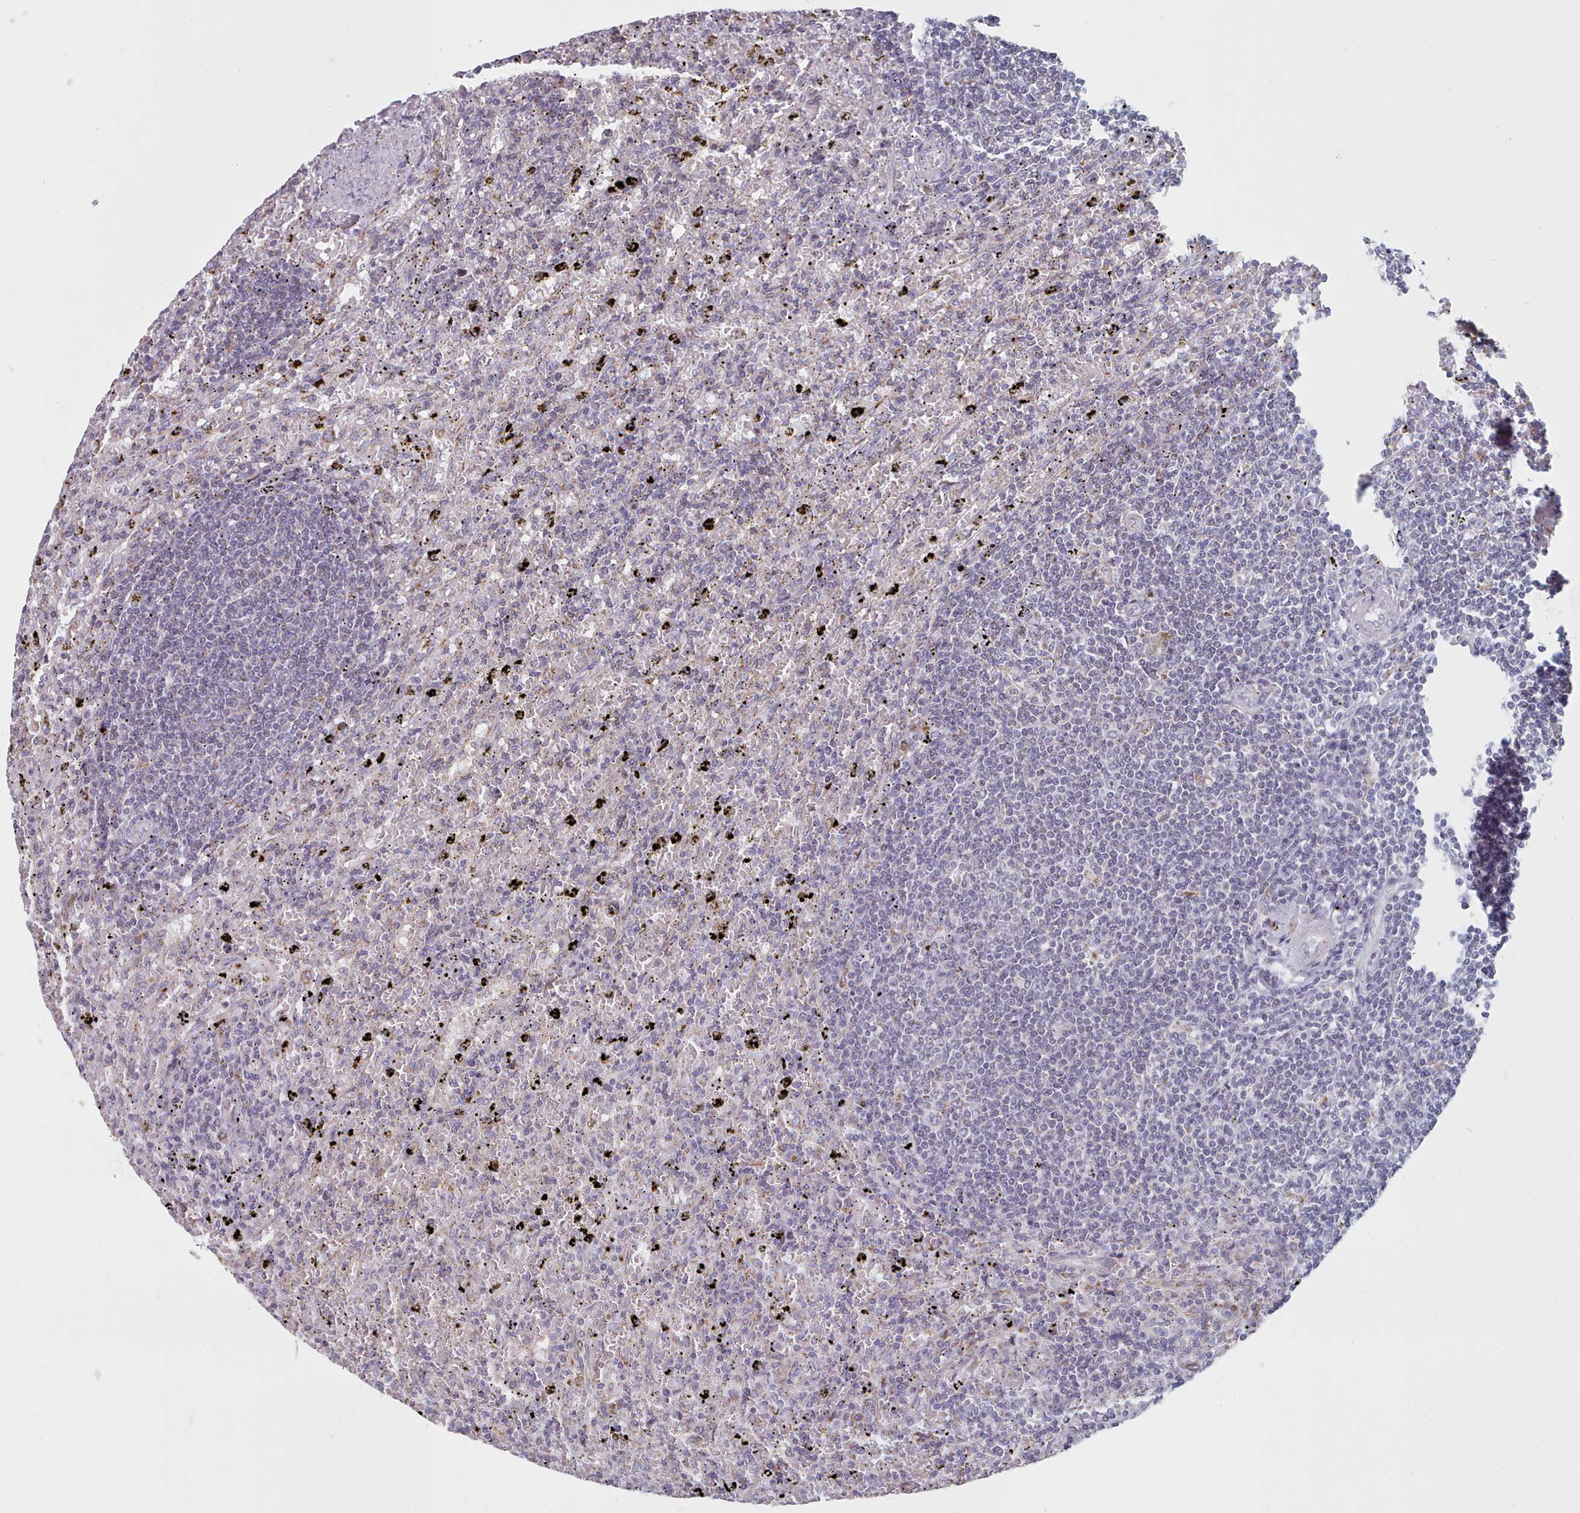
{"staining": {"intensity": "negative", "quantity": "none", "location": "none"}, "tissue": "lymphoma", "cell_type": "Tumor cells", "image_type": "cancer", "snomed": [{"axis": "morphology", "description": "Malignant lymphoma, non-Hodgkin's type, Low grade"}, {"axis": "topography", "description": "Spleen"}], "caption": "Immunohistochemistry (IHC) micrograph of malignant lymphoma, non-Hodgkin's type (low-grade) stained for a protein (brown), which reveals no expression in tumor cells.", "gene": "FAM170B", "patient": {"sex": "male", "age": 76}}